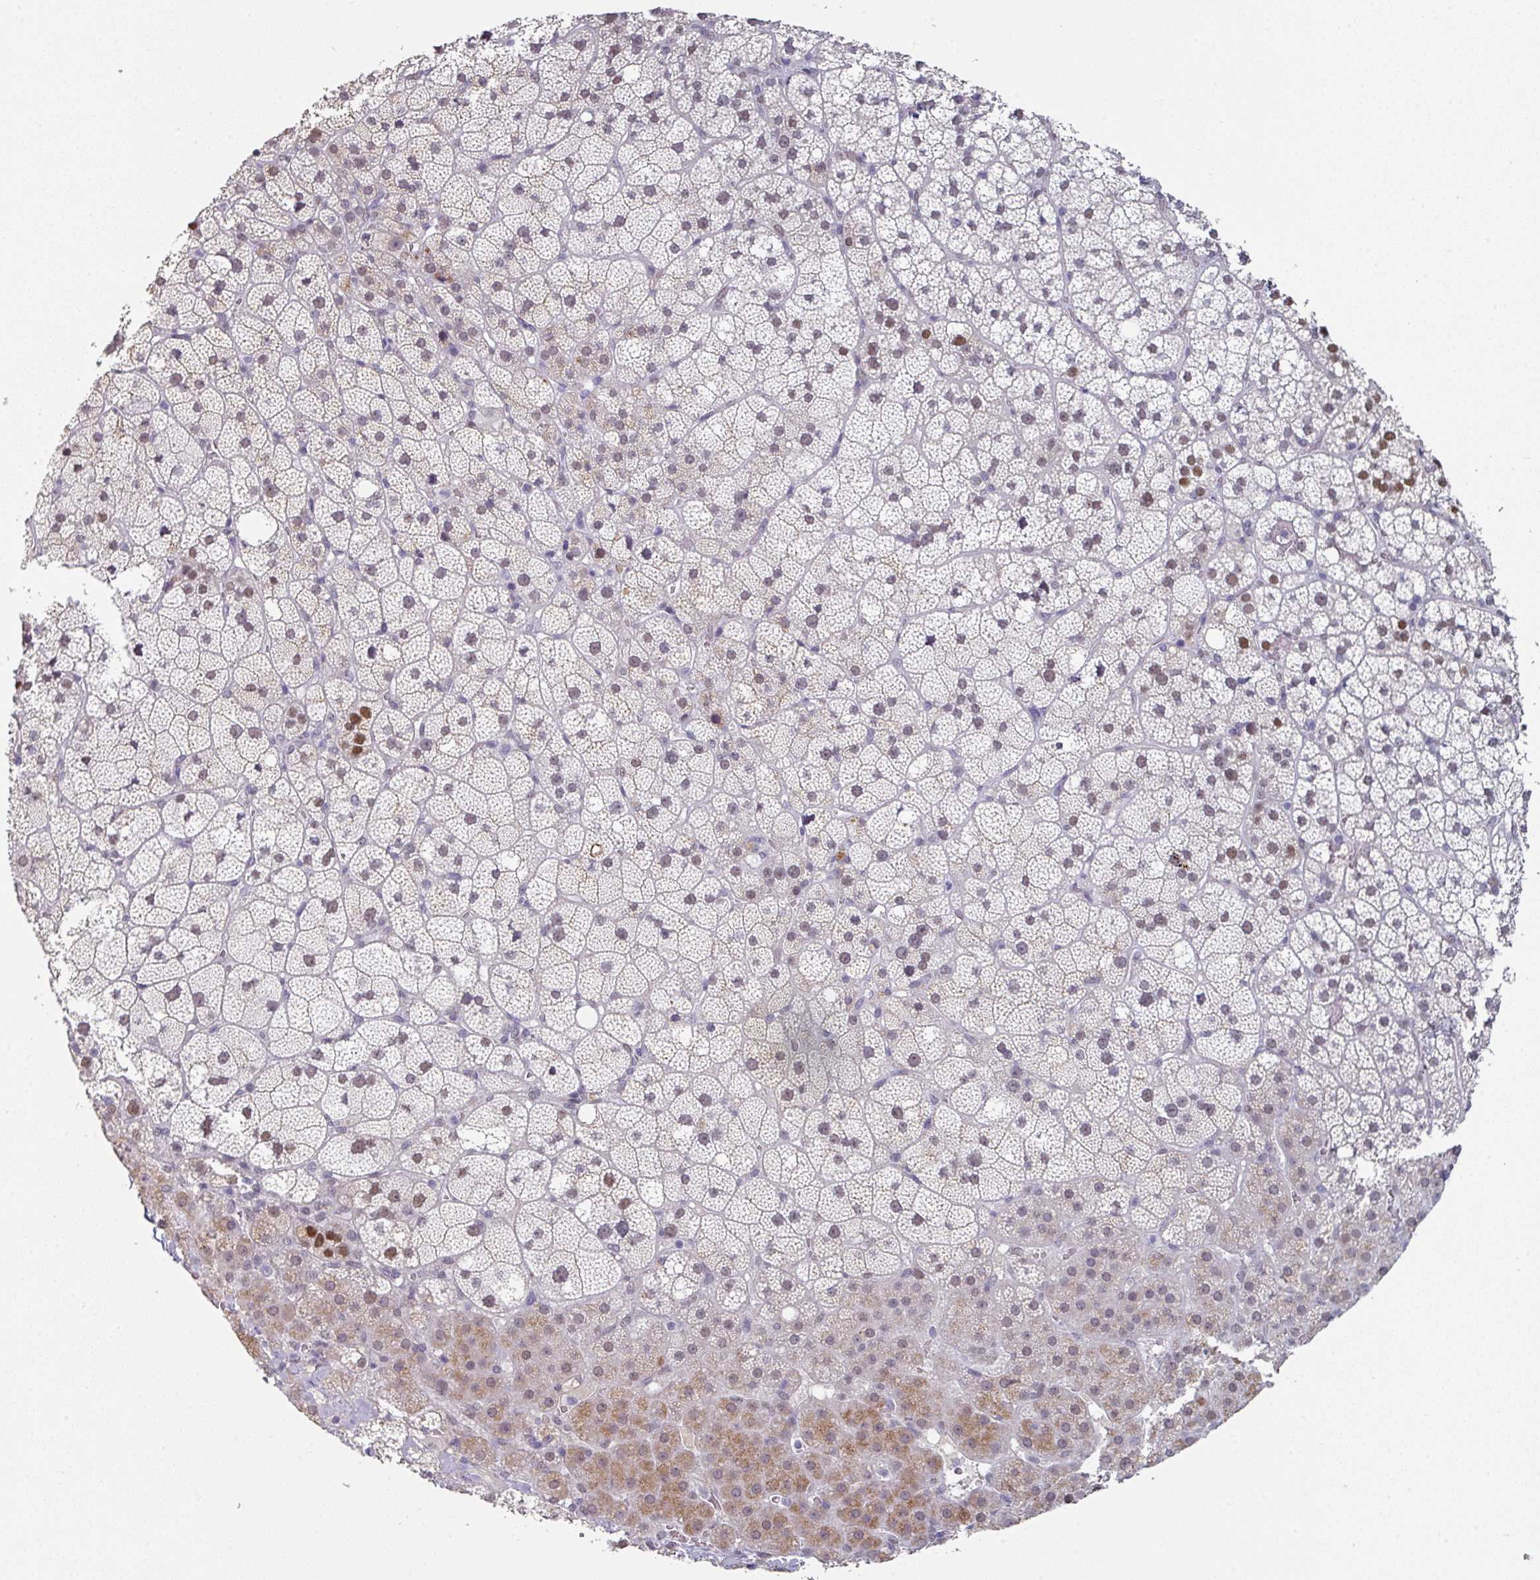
{"staining": {"intensity": "moderate", "quantity": ">75%", "location": "nuclear"}, "tissue": "adrenal gland", "cell_type": "Glandular cells", "image_type": "normal", "snomed": [{"axis": "morphology", "description": "Normal tissue, NOS"}, {"axis": "topography", "description": "Adrenal gland"}], "caption": "Brown immunohistochemical staining in normal adrenal gland shows moderate nuclear positivity in about >75% of glandular cells.", "gene": "ELK1", "patient": {"sex": "male", "age": 53}}